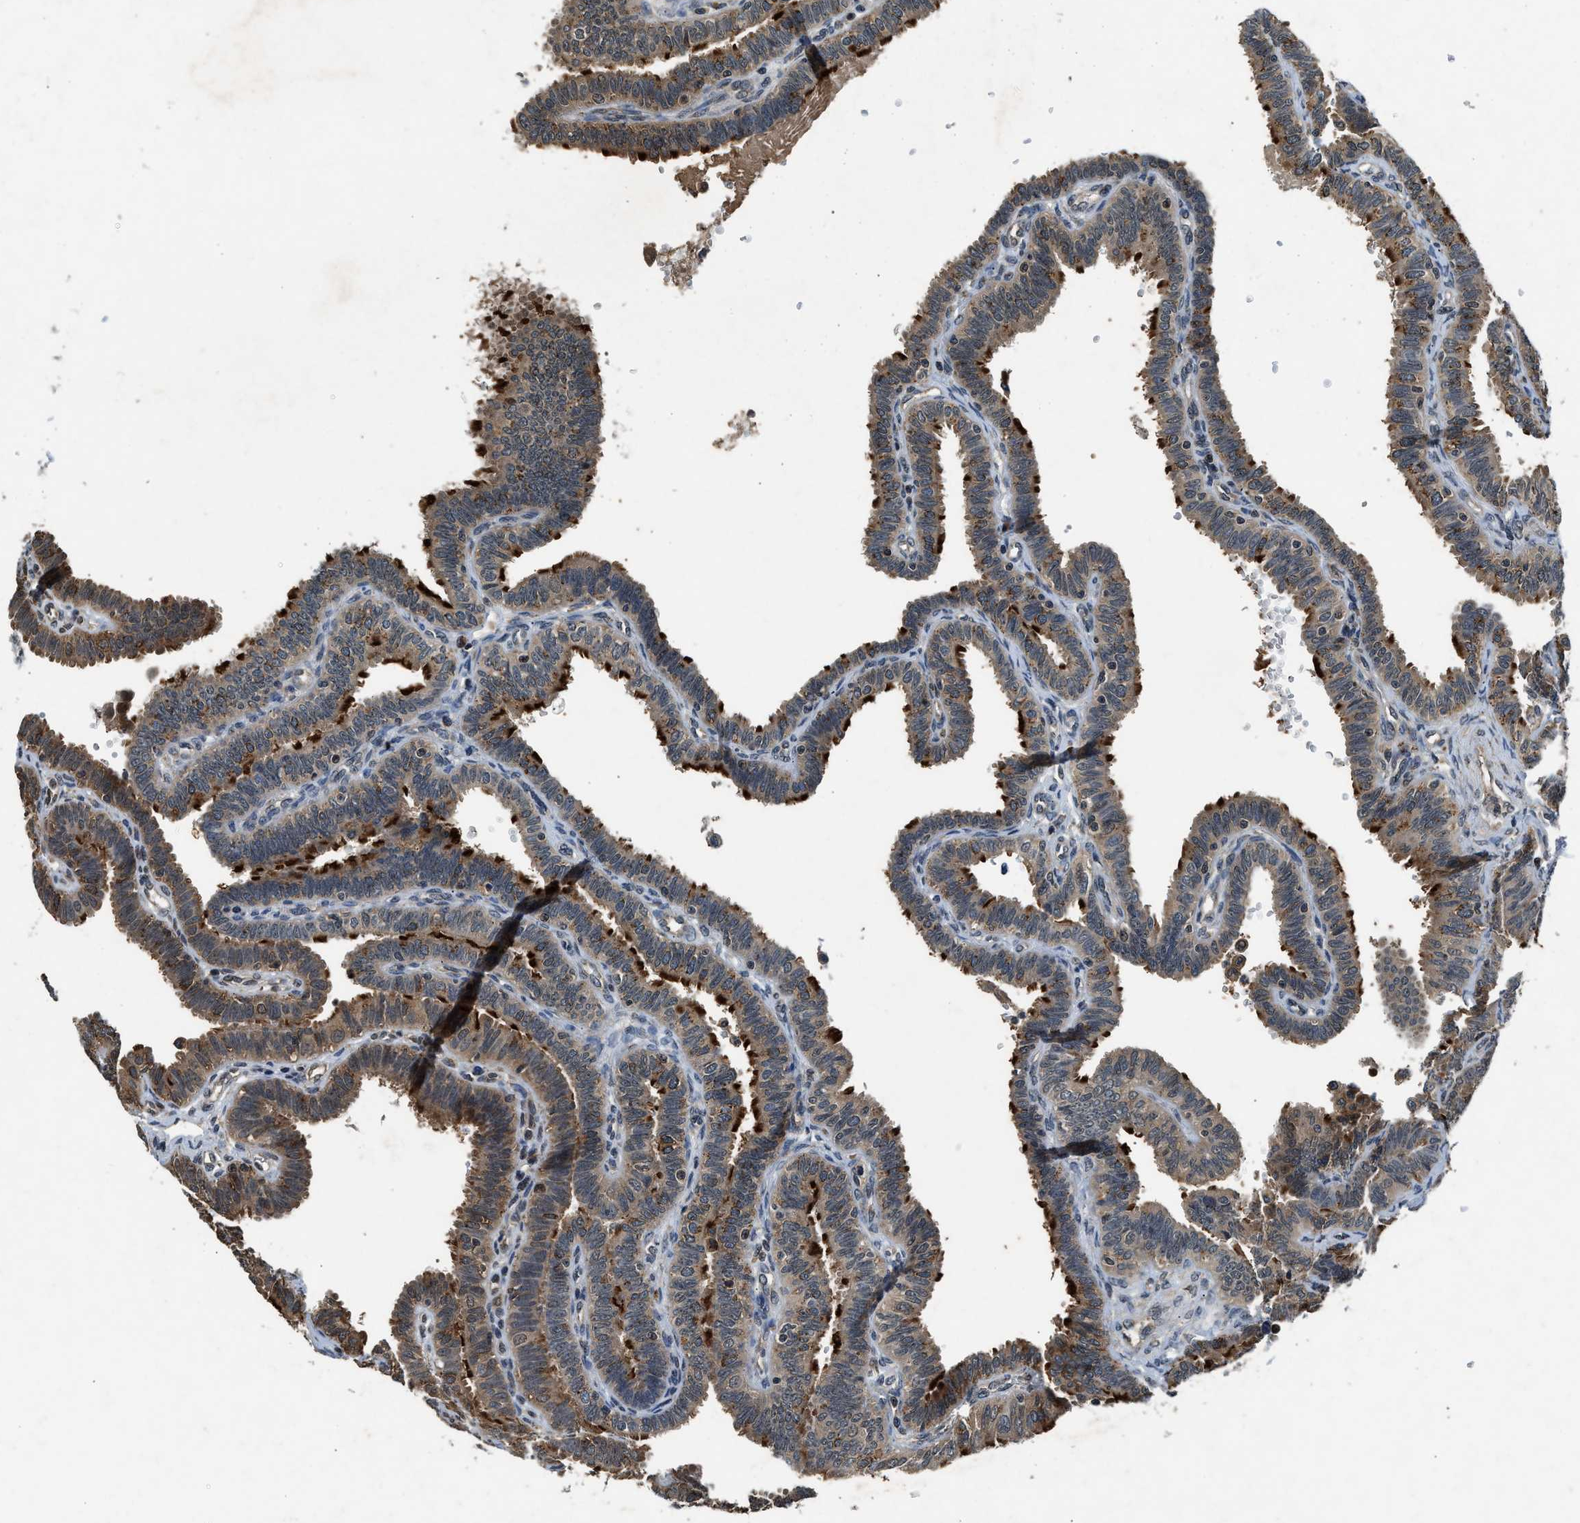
{"staining": {"intensity": "moderate", "quantity": ">75%", "location": "cytoplasmic/membranous"}, "tissue": "fallopian tube", "cell_type": "Glandular cells", "image_type": "normal", "snomed": [{"axis": "morphology", "description": "Normal tissue, NOS"}, {"axis": "topography", "description": "Fallopian tube"}, {"axis": "topography", "description": "Placenta"}], "caption": "IHC photomicrograph of unremarkable fallopian tube: fallopian tube stained using immunohistochemistry (IHC) shows medium levels of moderate protein expression localized specifically in the cytoplasmic/membranous of glandular cells, appearing as a cytoplasmic/membranous brown color.", "gene": "RPS6KB1", "patient": {"sex": "female", "age": 34}}